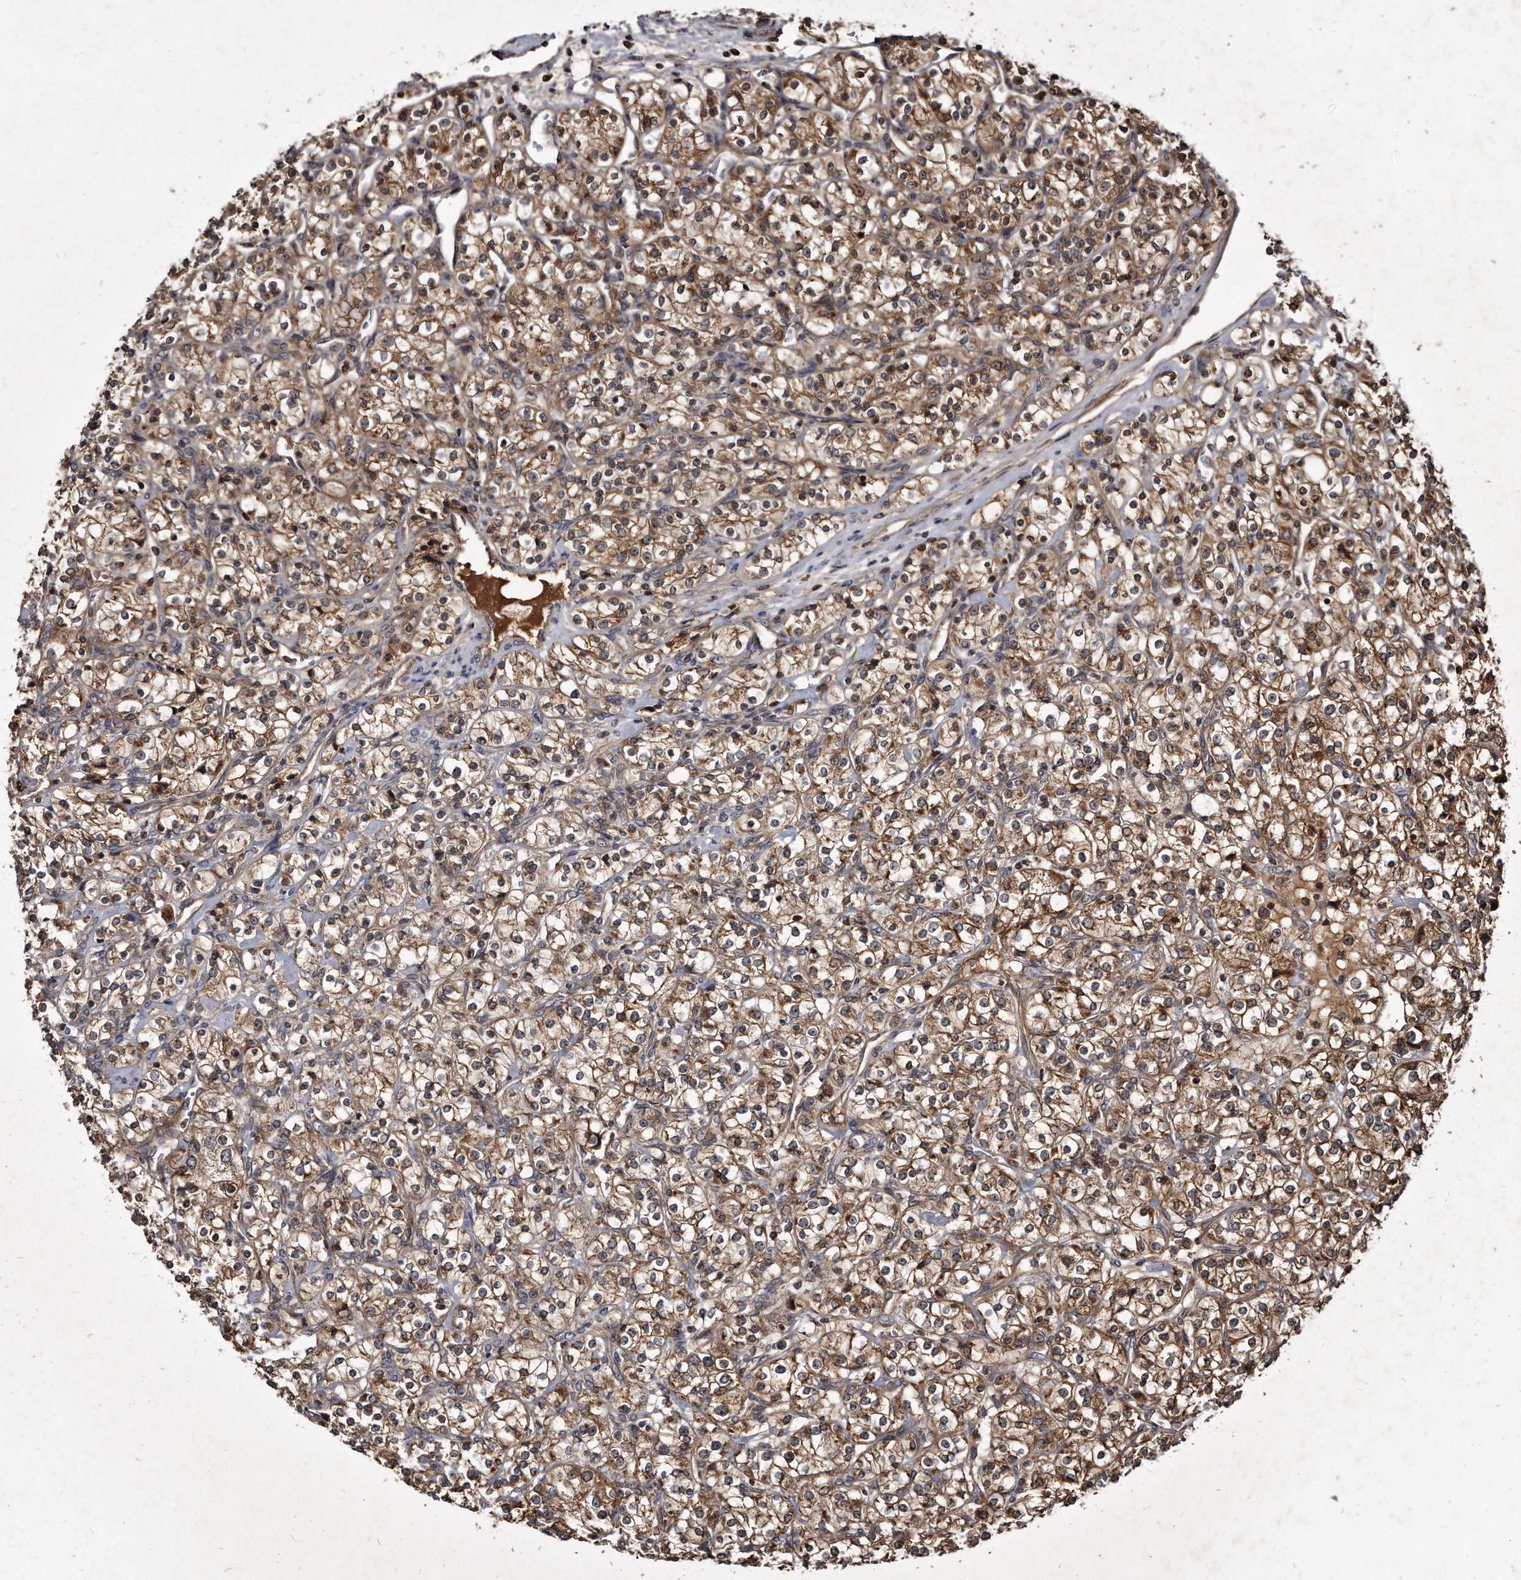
{"staining": {"intensity": "moderate", "quantity": ">75%", "location": "cytoplasmic/membranous"}, "tissue": "renal cancer", "cell_type": "Tumor cells", "image_type": "cancer", "snomed": [{"axis": "morphology", "description": "Adenocarcinoma, NOS"}, {"axis": "topography", "description": "Kidney"}], "caption": "A brown stain labels moderate cytoplasmic/membranous expression of a protein in human renal cancer tumor cells.", "gene": "FAM136A", "patient": {"sex": "male", "age": 77}}